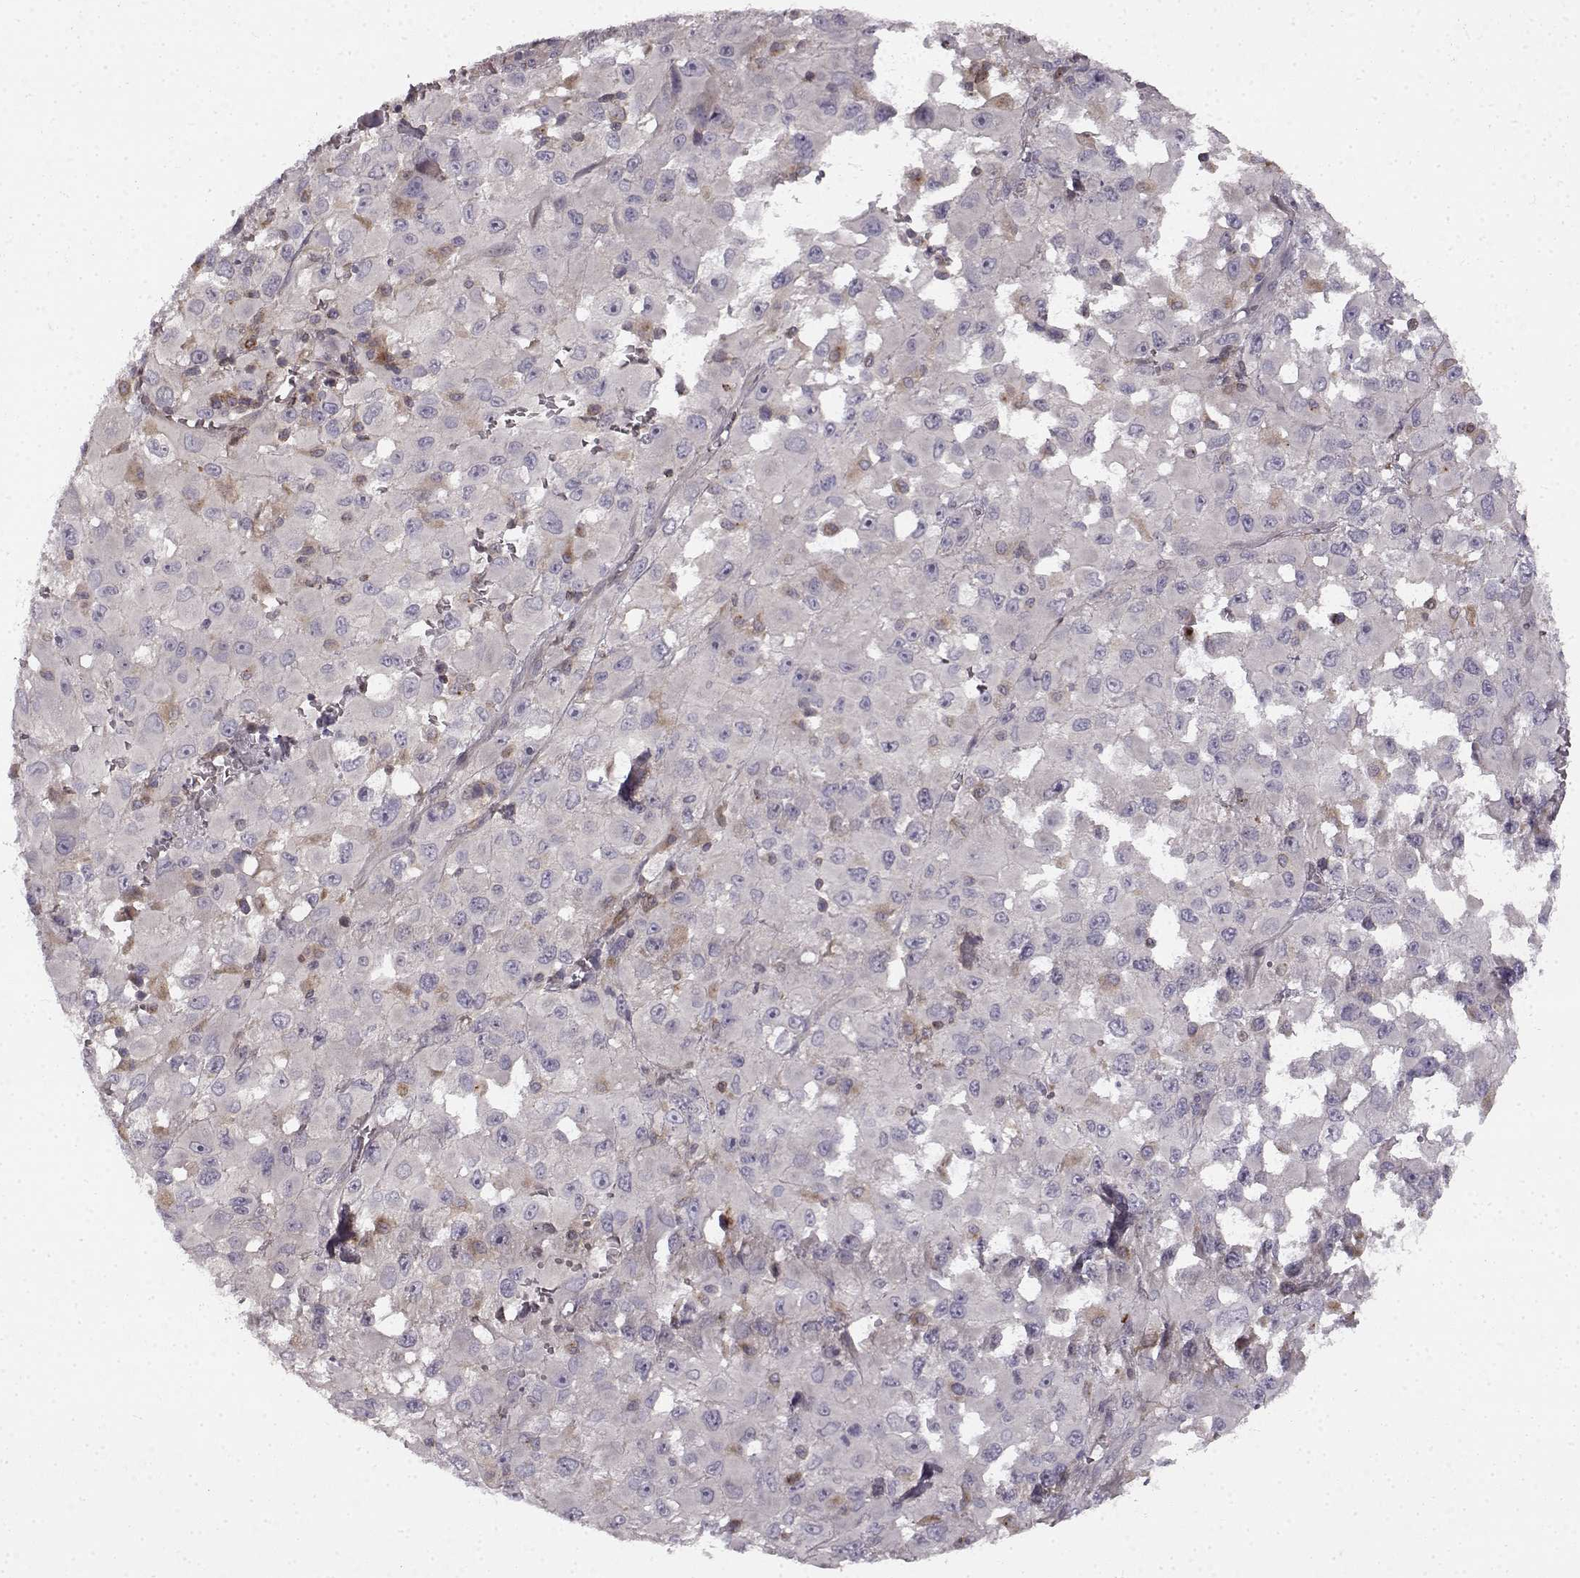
{"staining": {"intensity": "negative", "quantity": "none", "location": "none"}, "tissue": "melanoma", "cell_type": "Tumor cells", "image_type": "cancer", "snomed": [{"axis": "morphology", "description": "Malignant melanoma, Metastatic site"}, {"axis": "topography", "description": "Lymph node"}], "caption": "IHC histopathology image of human melanoma stained for a protein (brown), which shows no staining in tumor cells.", "gene": "SPAG17", "patient": {"sex": "male", "age": 50}}